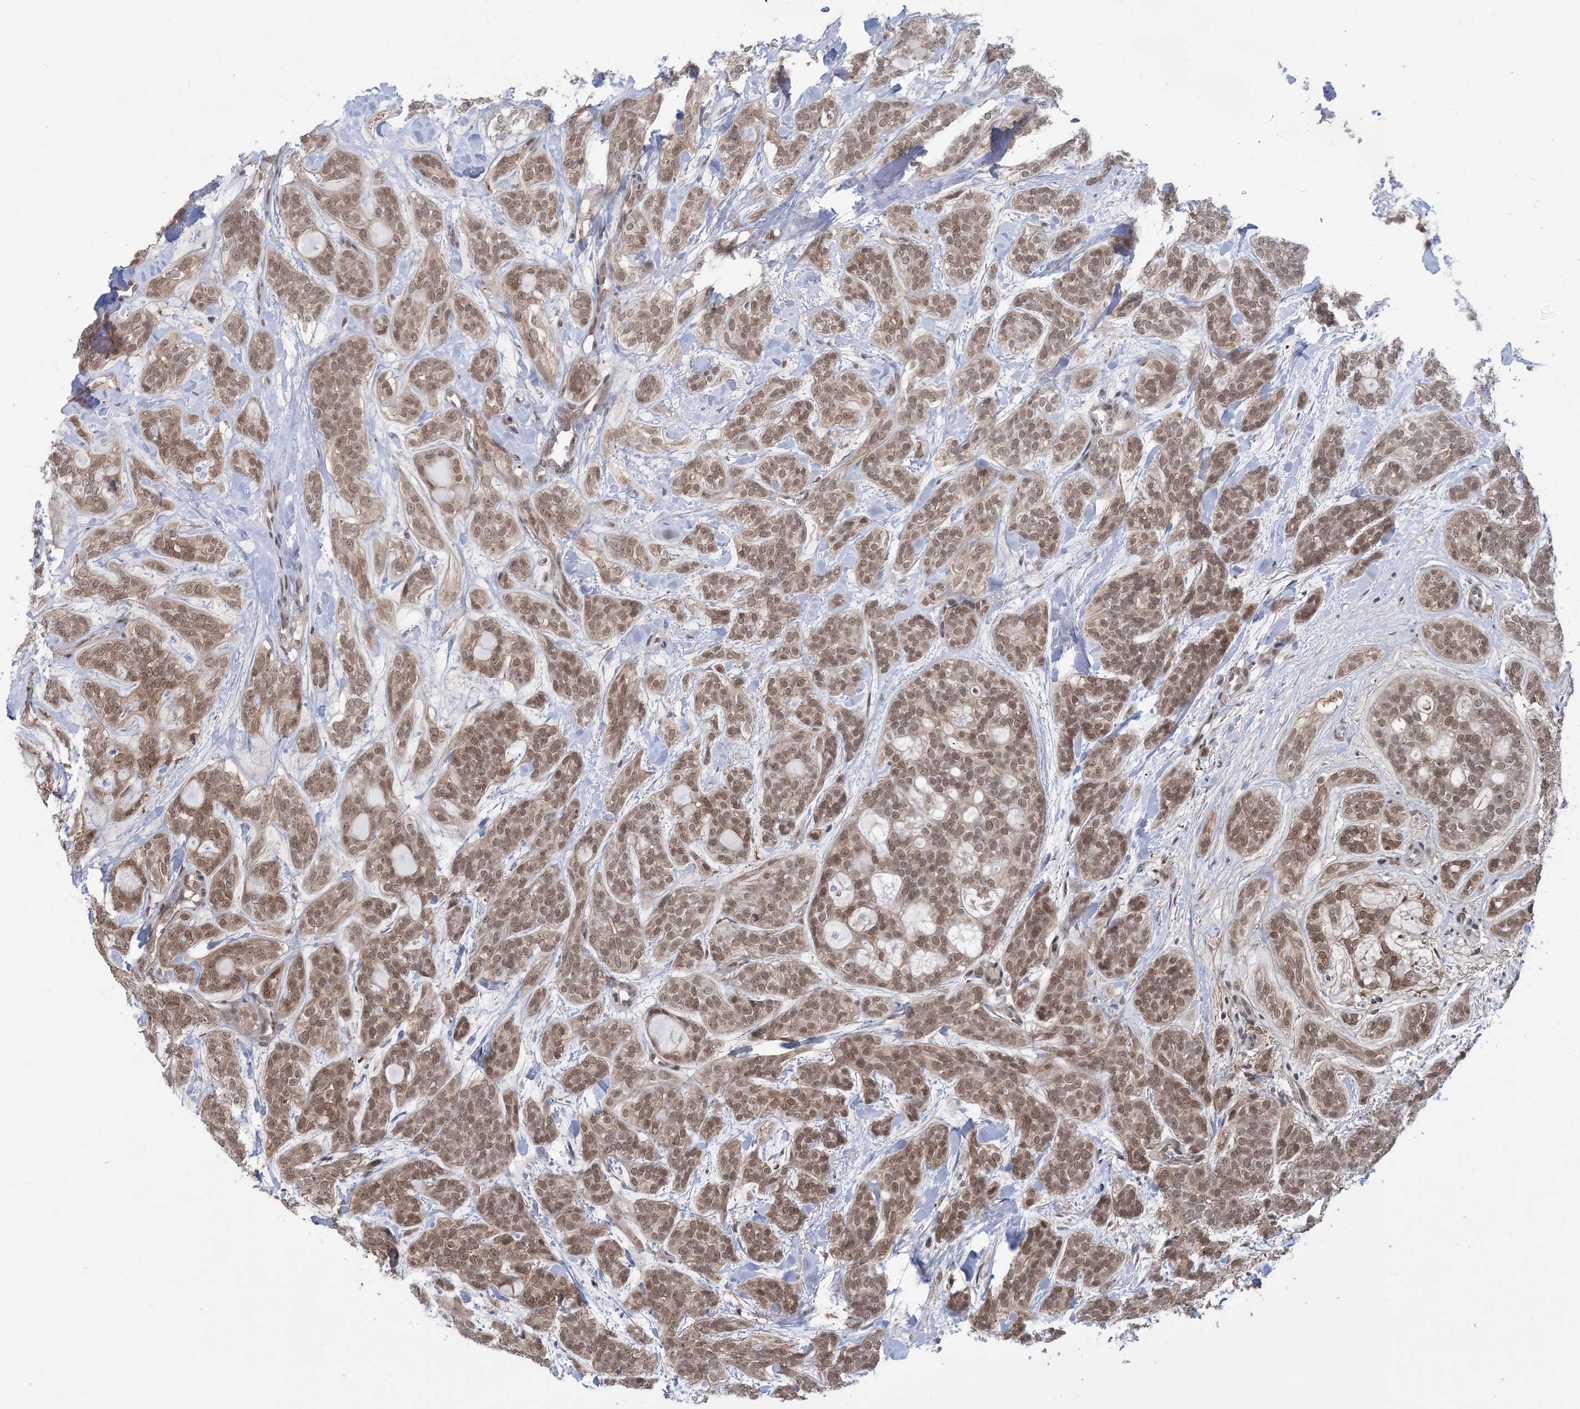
{"staining": {"intensity": "moderate", "quantity": ">75%", "location": "nuclear"}, "tissue": "head and neck cancer", "cell_type": "Tumor cells", "image_type": "cancer", "snomed": [{"axis": "morphology", "description": "Adenocarcinoma, NOS"}, {"axis": "topography", "description": "Head-Neck"}], "caption": "About >75% of tumor cells in head and neck cancer (adenocarcinoma) reveal moderate nuclear protein expression as visualized by brown immunohistochemical staining.", "gene": "ZNF8", "patient": {"sex": "male", "age": 66}}